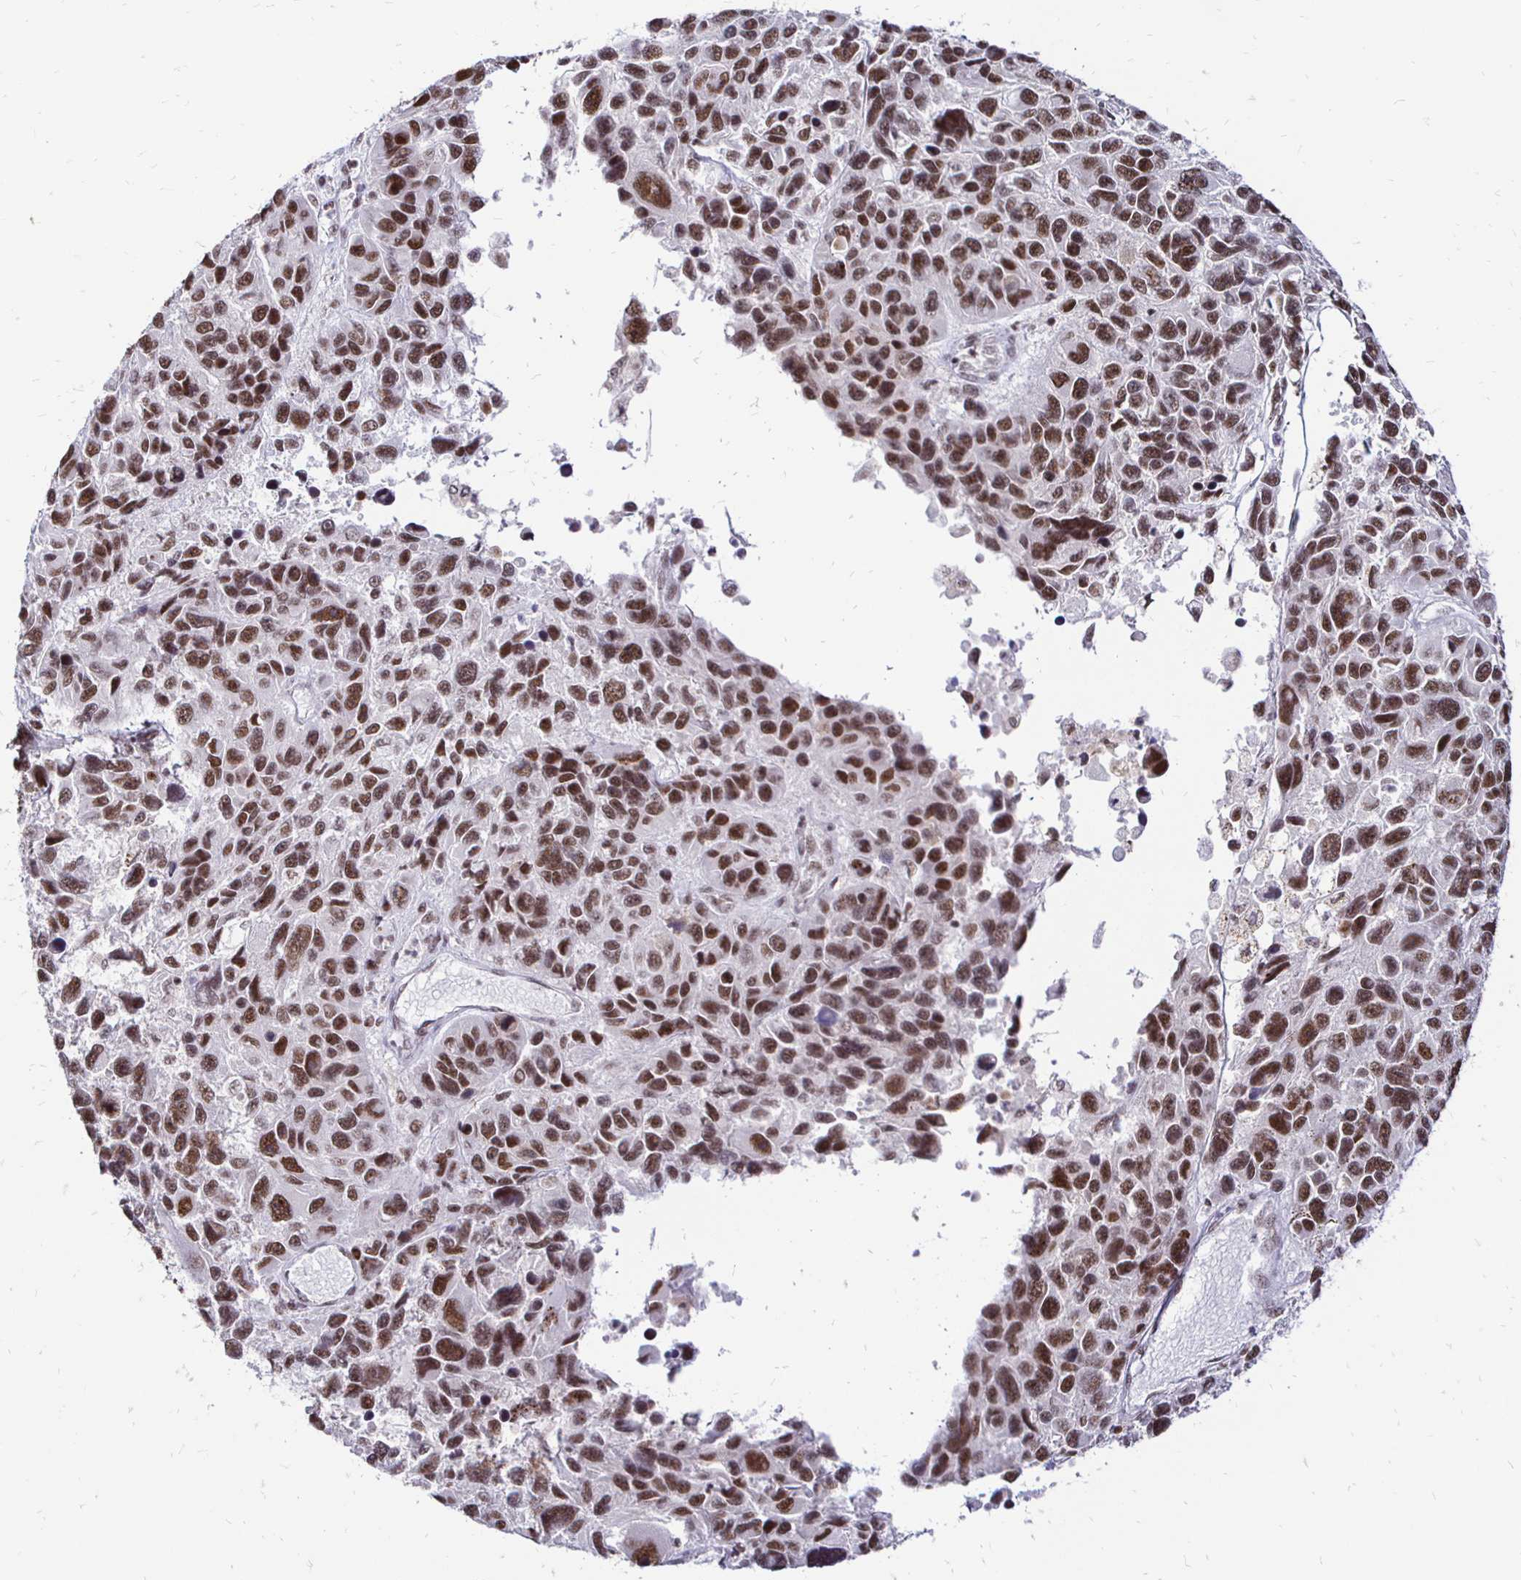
{"staining": {"intensity": "moderate", "quantity": ">75%", "location": "nuclear"}, "tissue": "melanoma", "cell_type": "Tumor cells", "image_type": "cancer", "snomed": [{"axis": "morphology", "description": "Malignant melanoma, NOS"}, {"axis": "topography", "description": "Skin"}], "caption": "Immunohistochemistry photomicrograph of malignant melanoma stained for a protein (brown), which reveals medium levels of moderate nuclear positivity in approximately >75% of tumor cells.", "gene": "SIN3A", "patient": {"sex": "male", "age": 53}}